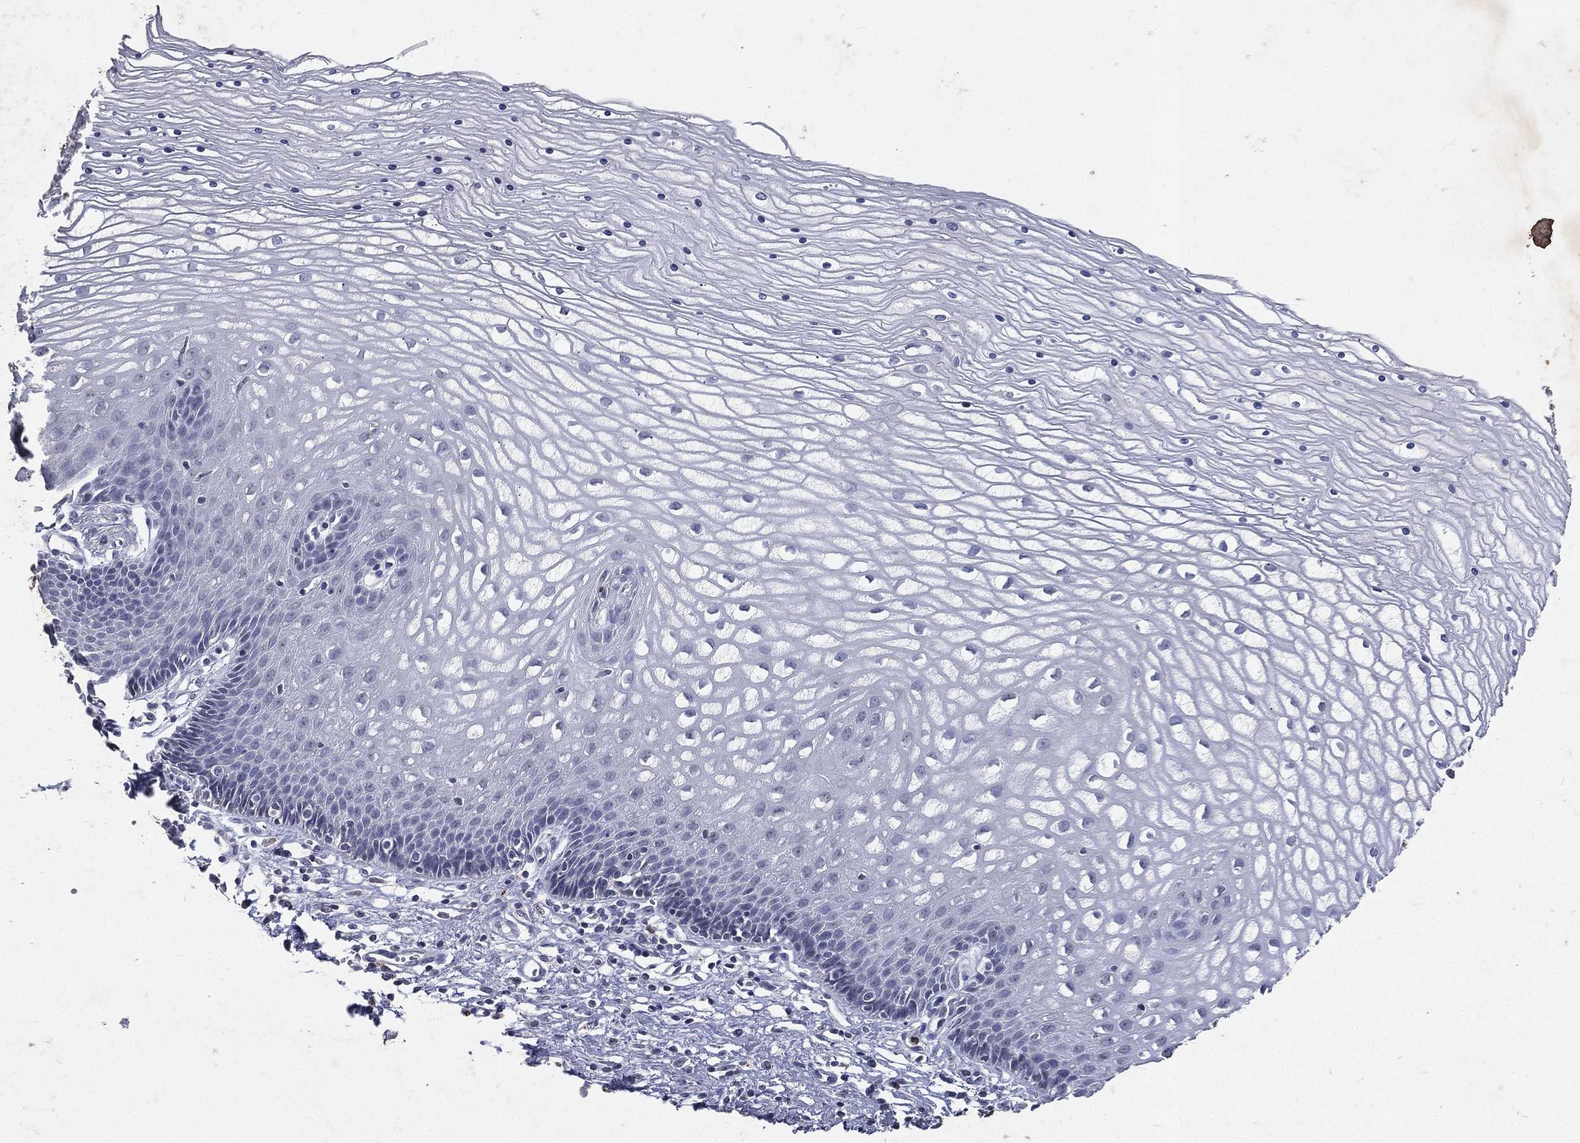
{"staining": {"intensity": "negative", "quantity": "none", "location": "none"}, "tissue": "cervix", "cell_type": "Glandular cells", "image_type": "normal", "snomed": [{"axis": "morphology", "description": "Normal tissue, NOS"}, {"axis": "topography", "description": "Cervix"}], "caption": "This is an immunohistochemistry photomicrograph of normal cervix. There is no staining in glandular cells.", "gene": "SLC34A2", "patient": {"sex": "female", "age": 35}}